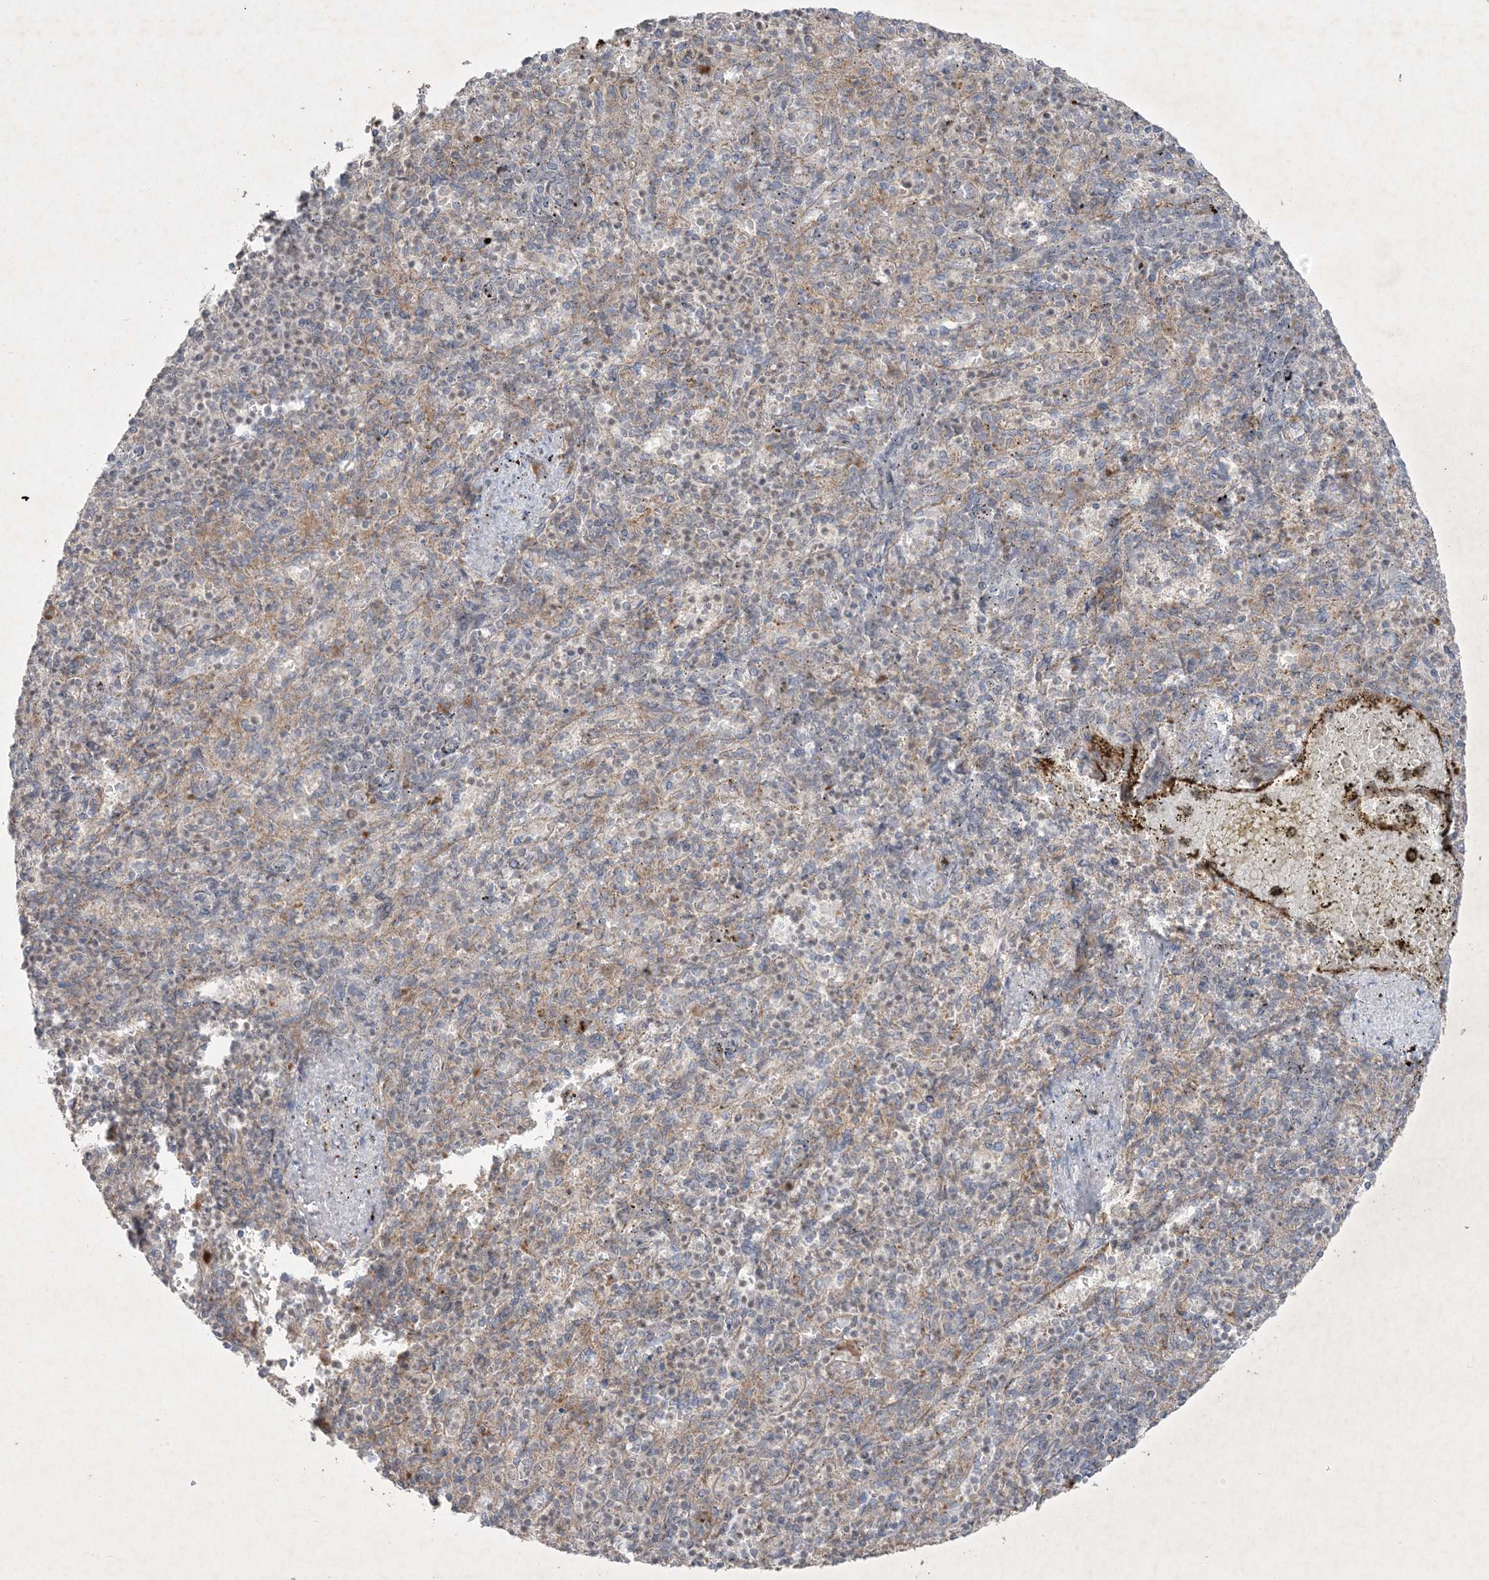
{"staining": {"intensity": "negative", "quantity": "none", "location": "none"}, "tissue": "spleen", "cell_type": "Cells in red pulp", "image_type": "normal", "snomed": [{"axis": "morphology", "description": "Normal tissue, NOS"}, {"axis": "topography", "description": "Spleen"}], "caption": "IHC histopathology image of unremarkable spleen stained for a protein (brown), which displays no positivity in cells in red pulp.", "gene": "PRSS36", "patient": {"sex": "female", "age": 74}}